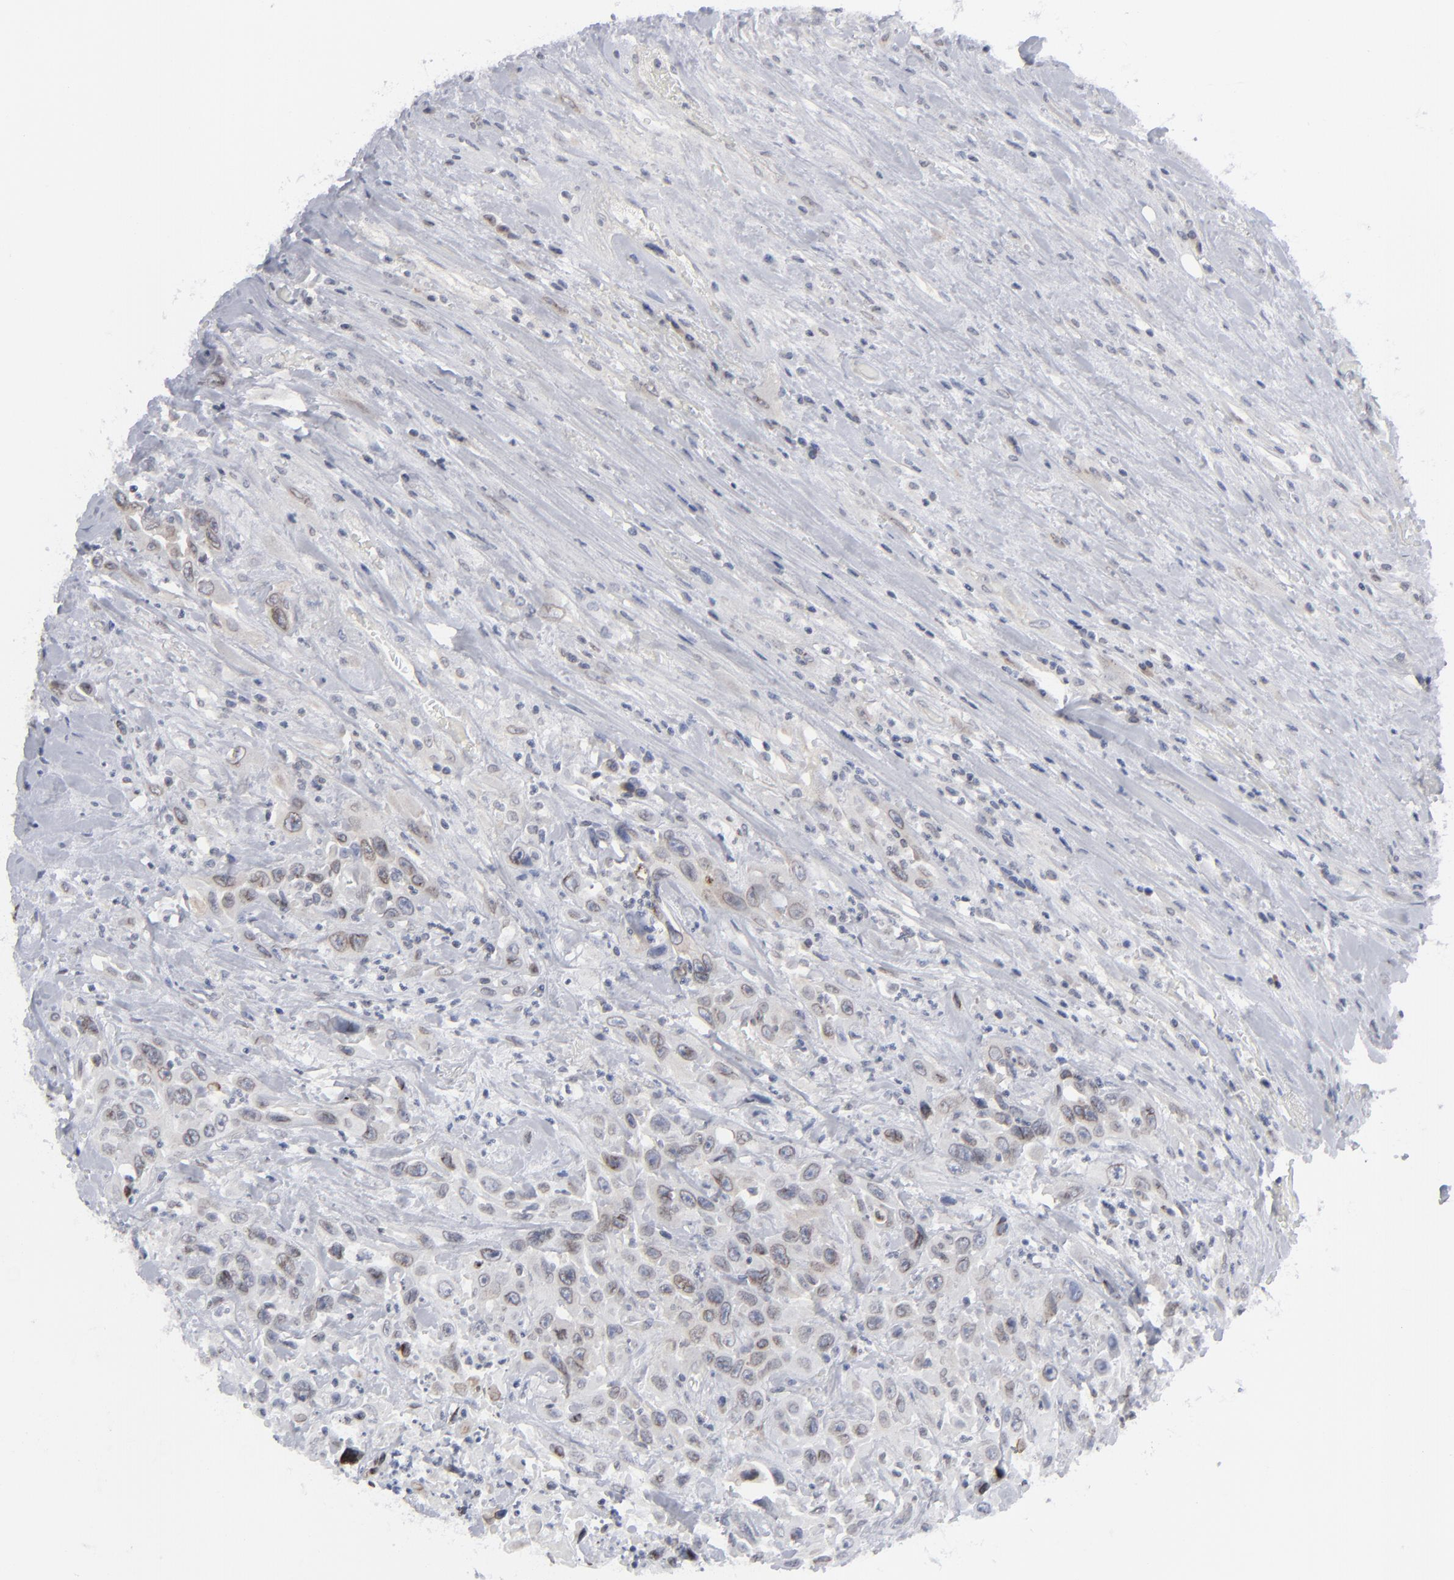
{"staining": {"intensity": "weak", "quantity": "<25%", "location": "cytoplasmic/membranous,nuclear"}, "tissue": "urothelial cancer", "cell_type": "Tumor cells", "image_type": "cancer", "snomed": [{"axis": "morphology", "description": "Urothelial carcinoma, High grade"}, {"axis": "topography", "description": "Urinary bladder"}], "caption": "The histopathology image demonstrates no significant staining in tumor cells of urothelial cancer. (DAB (3,3'-diaminobenzidine) immunohistochemistry (IHC) visualized using brightfield microscopy, high magnification).", "gene": "NUP88", "patient": {"sex": "female", "age": 84}}